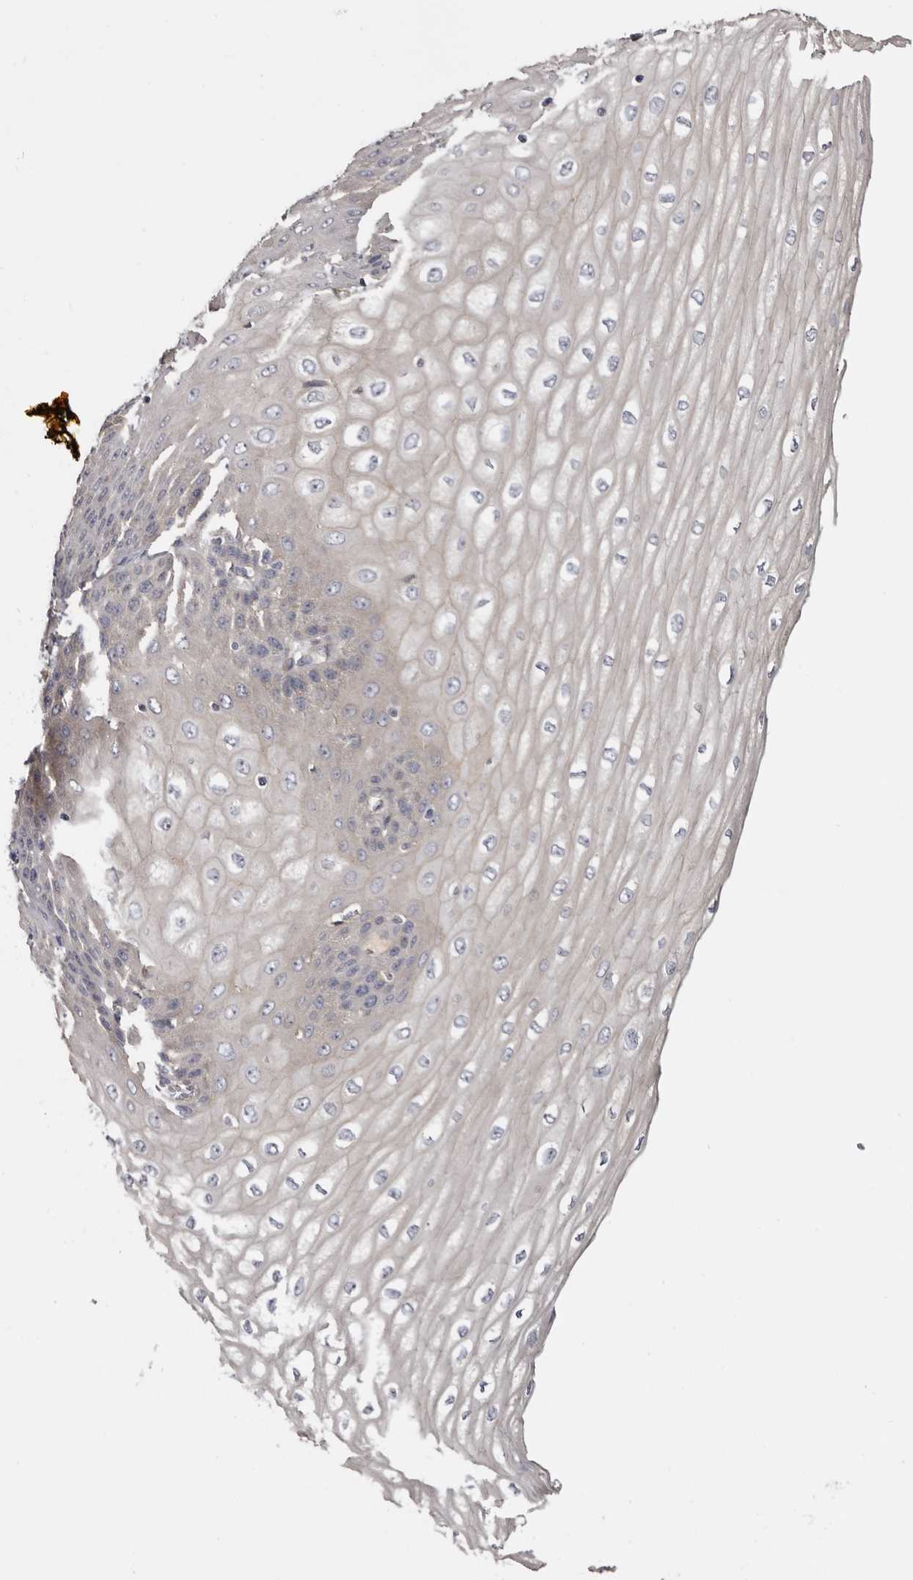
{"staining": {"intensity": "negative", "quantity": "none", "location": "none"}, "tissue": "esophagus", "cell_type": "Squamous epithelial cells", "image_type": "normal", "snomed": [{"axis": "morphology", "description": "Normal tissue, NOS"}, {"axis": "topography", "description": "Esophagus"}], "caption": "Protein analysis of benign esophagus shows no significant expression in squamous epithelial cells. (DAB immunohistochemistry with hematoxylin counter stain).", "gene": "INKA2", "patient": {"sex": "male", "age": 60}}